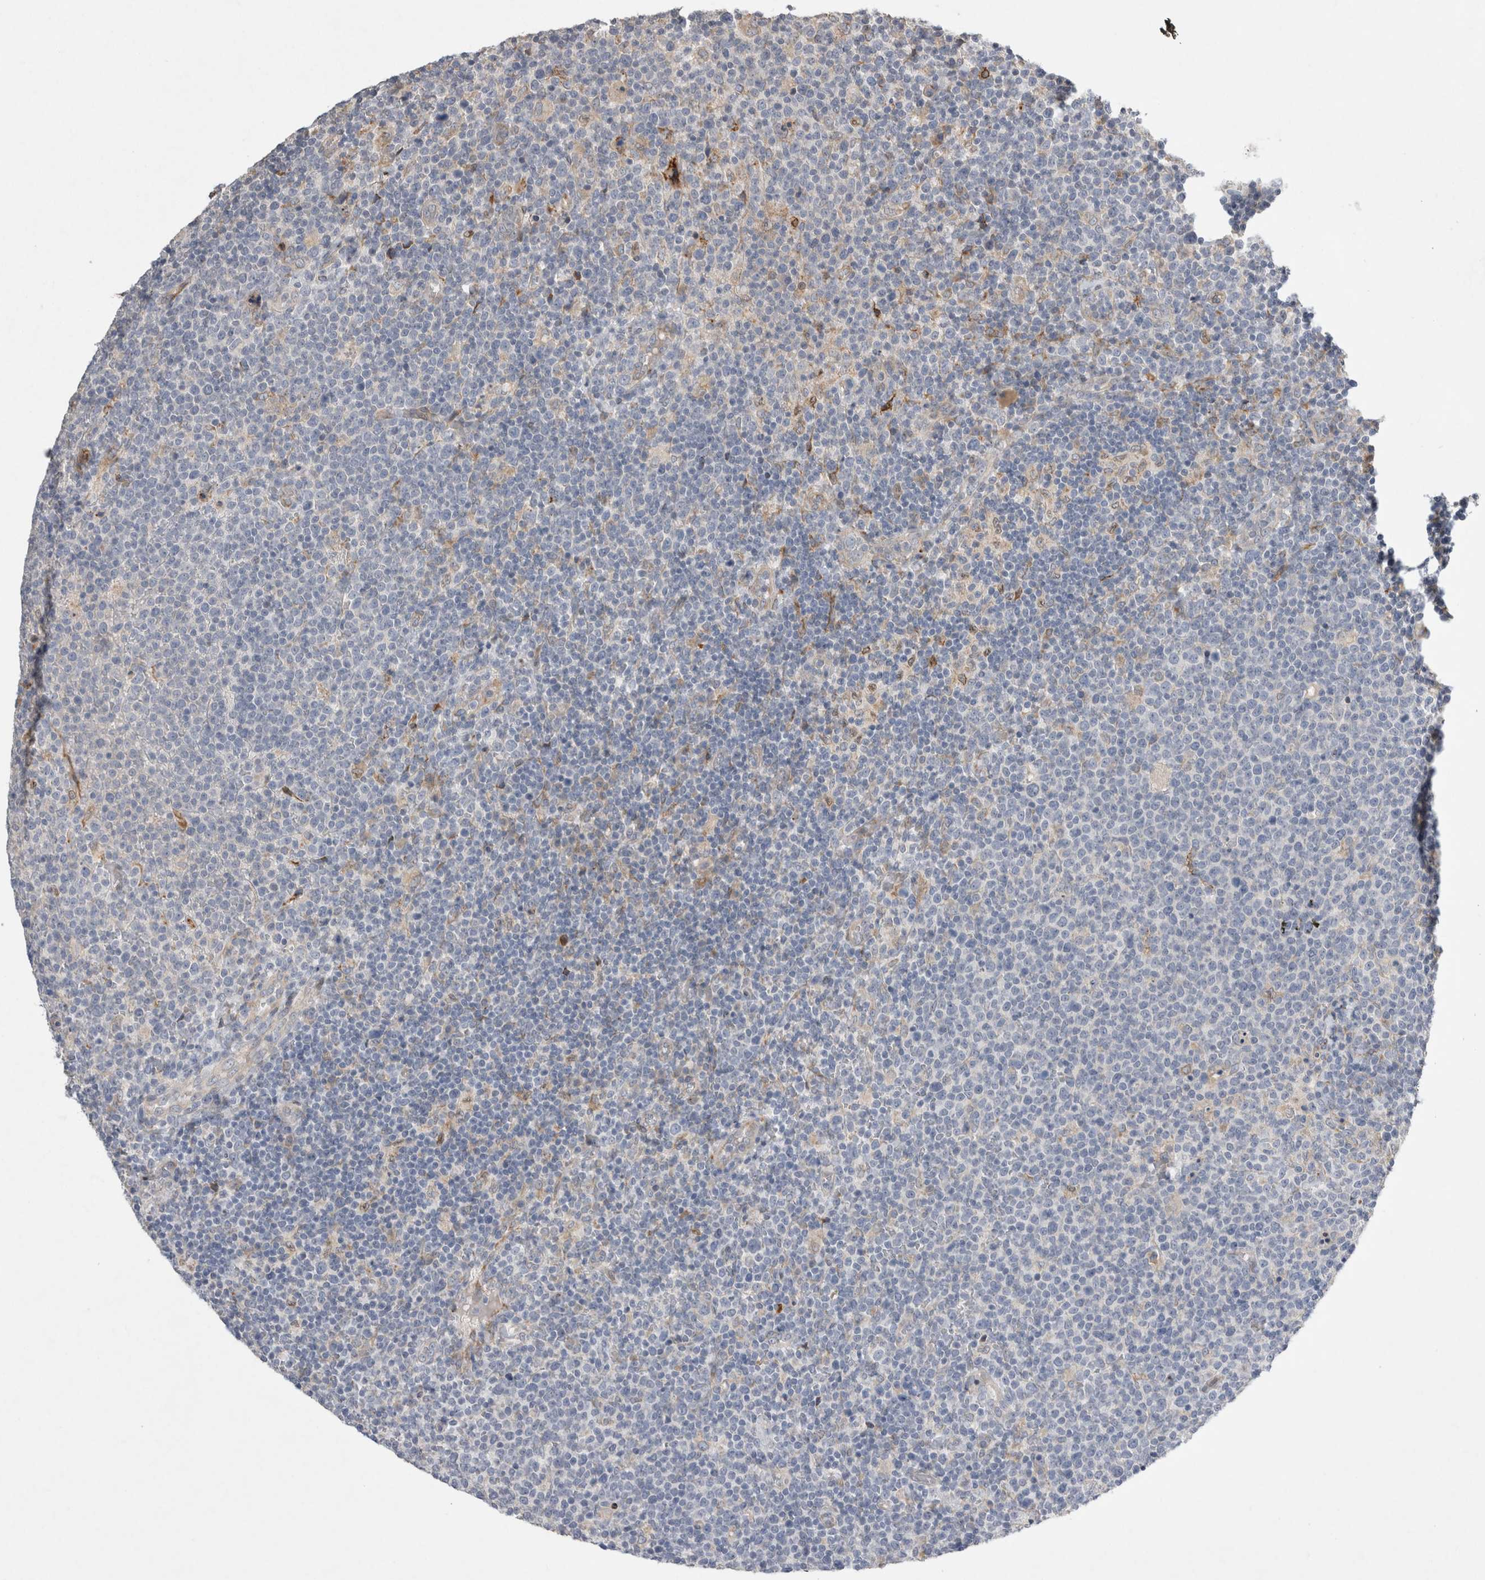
{"staining": {"intensity": "negative", "quantity": "none", "location": "none"}, "tissue": "lymphoma", "cell_type": "Tumor cells", "image_type": "cancer", "snomed": [{"axis": "morphology", "description": "Malignant lymphoma, non-Hodgkin's type, High grade"}, {"axis": "topography", "description": "Lymph node"}], "caption": "The immunohistochemistry (IHC) photomicrograph has no significant positivity in tumor cells of lymphoma tissue.", "gene": "TRMT9B", "patient": {"sex": "male", "age": 61}}